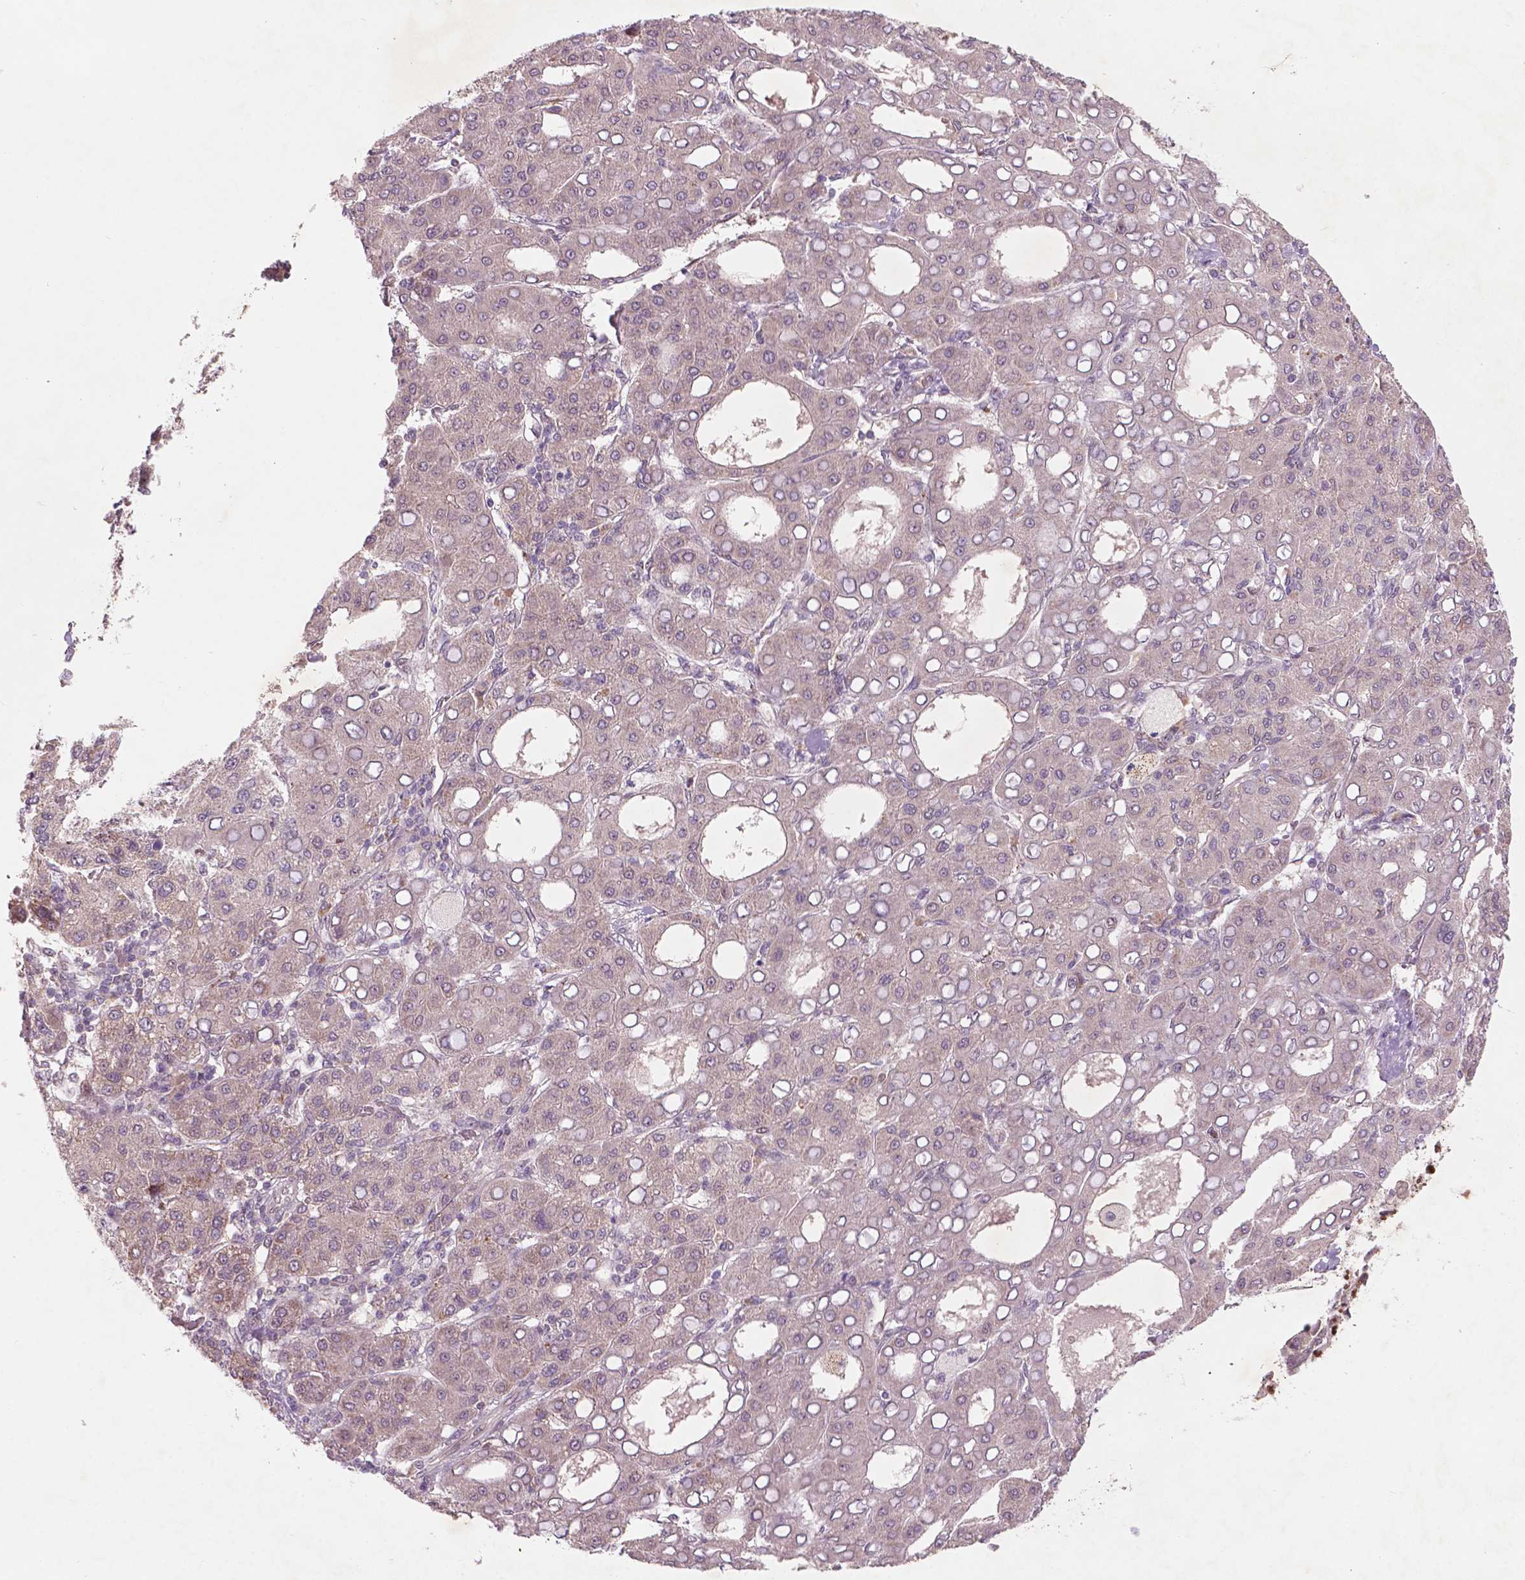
{"staining": {"intensity": "negative", "quantity": "none", "location": "none"}, "tissue": "liver cancer", "cell_type": "Tumor cells", "image_type": "cancer", "snomed": [{"axis": "morphology", "description": "Carcinoma, Hepatocellular, NOS"}, {"axis": "topography", "description": "Liver"}], "caption": "IHC photomicrograph of neoplastic tissue: human liver cancer (hepatocellular carcinoma) stained with DAB displays no significant protein staining in tumor cells. Nuclei are stained in blue.", "gene": "NFAT5", "patient": {"sex": "male", "age": 65}}